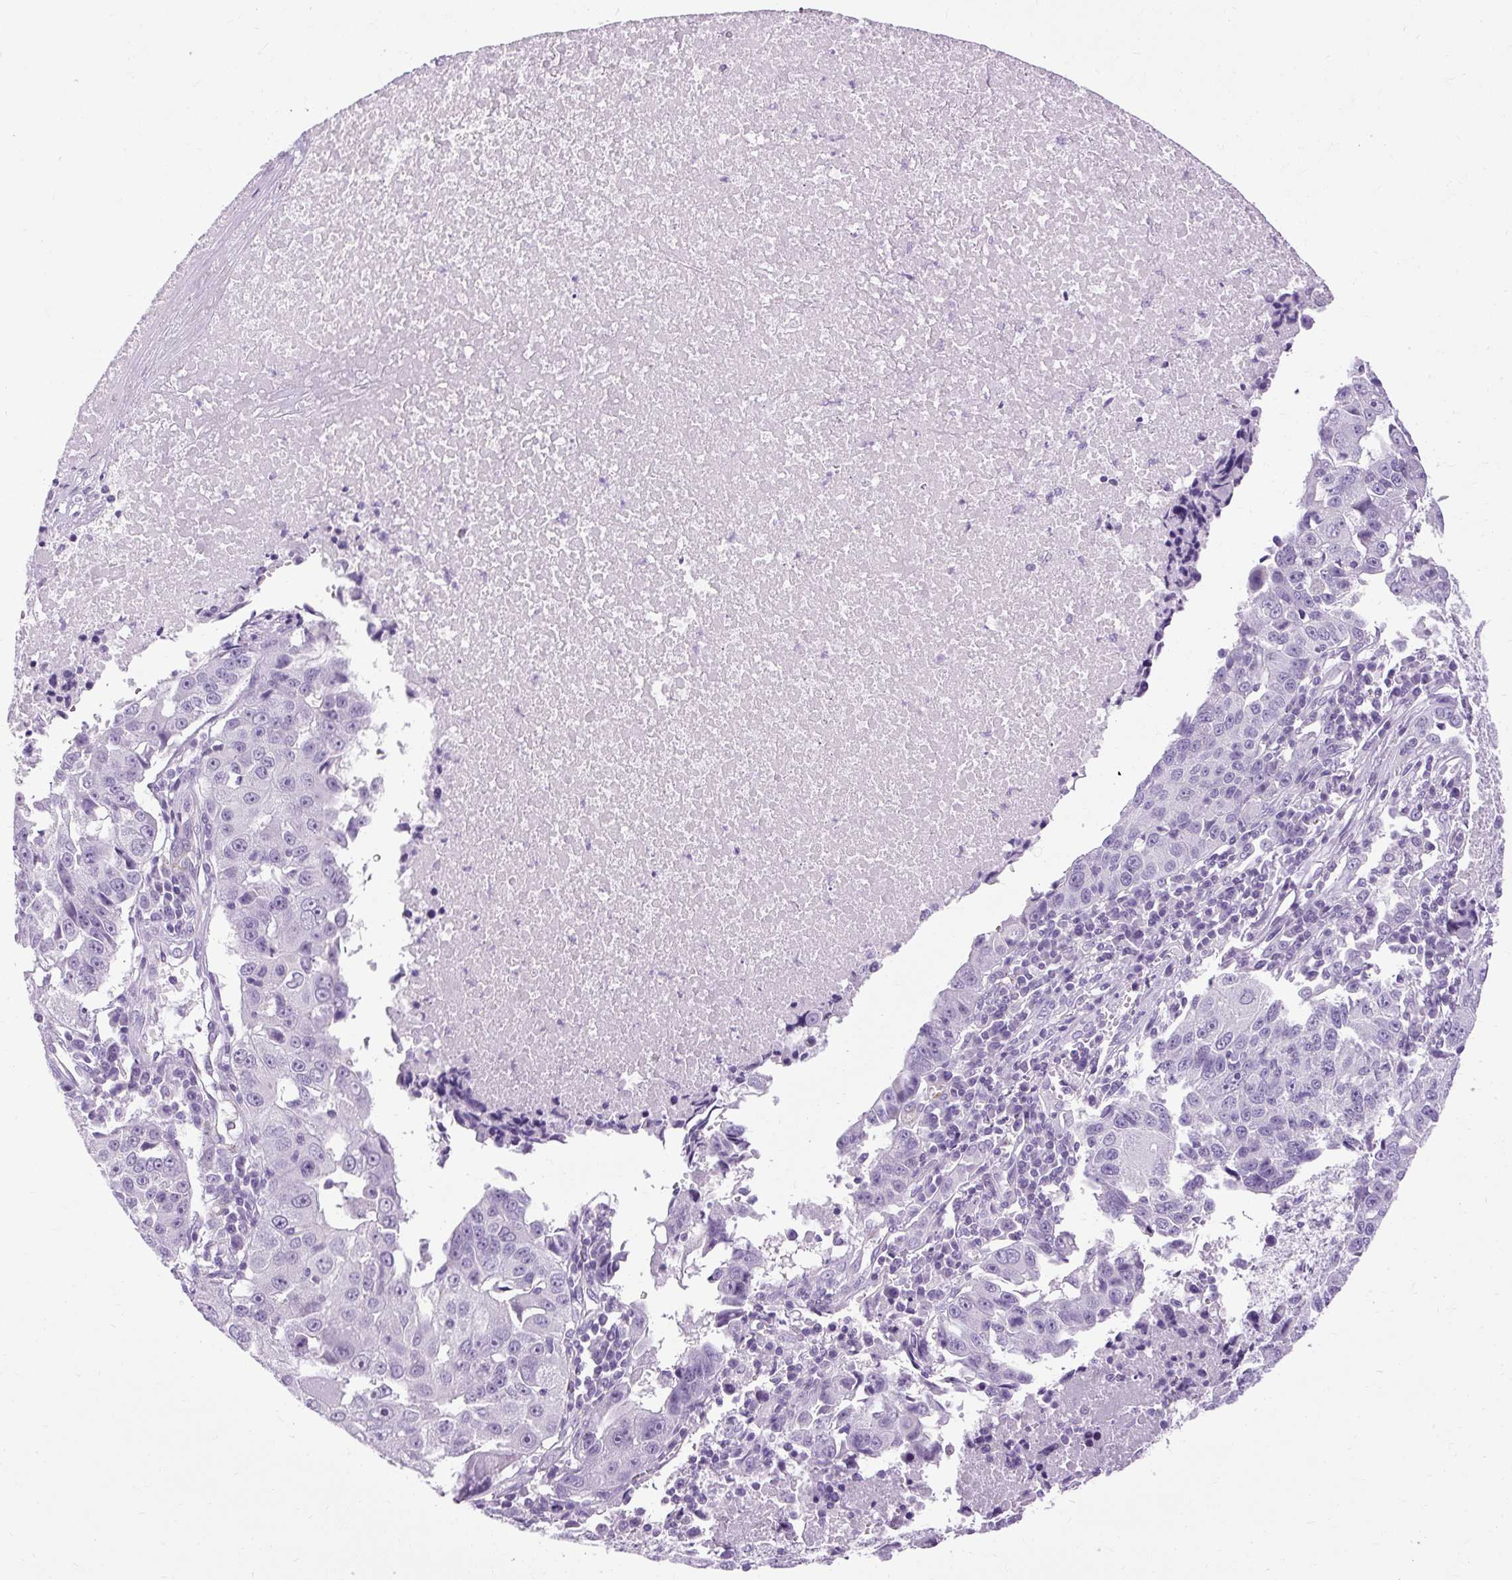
{"staining": {"intensity": "negative", "quantity": "none", "location": "none"}, "tissue": "lung cancer", "cell_type": "Tumor cells", "image_type": "cancer", "snomed": [{"axis": "morphology", "description": "Squamous cell carcinoma, NOS"}, {"axis": "topography", "description": "Lung"}], "caption": "Tumor cells are negative for brown protein staining in squamous cell carcinoma (lung).", "gene": "B3GNT4", "patient": {"sex": "female", "age": 66}}